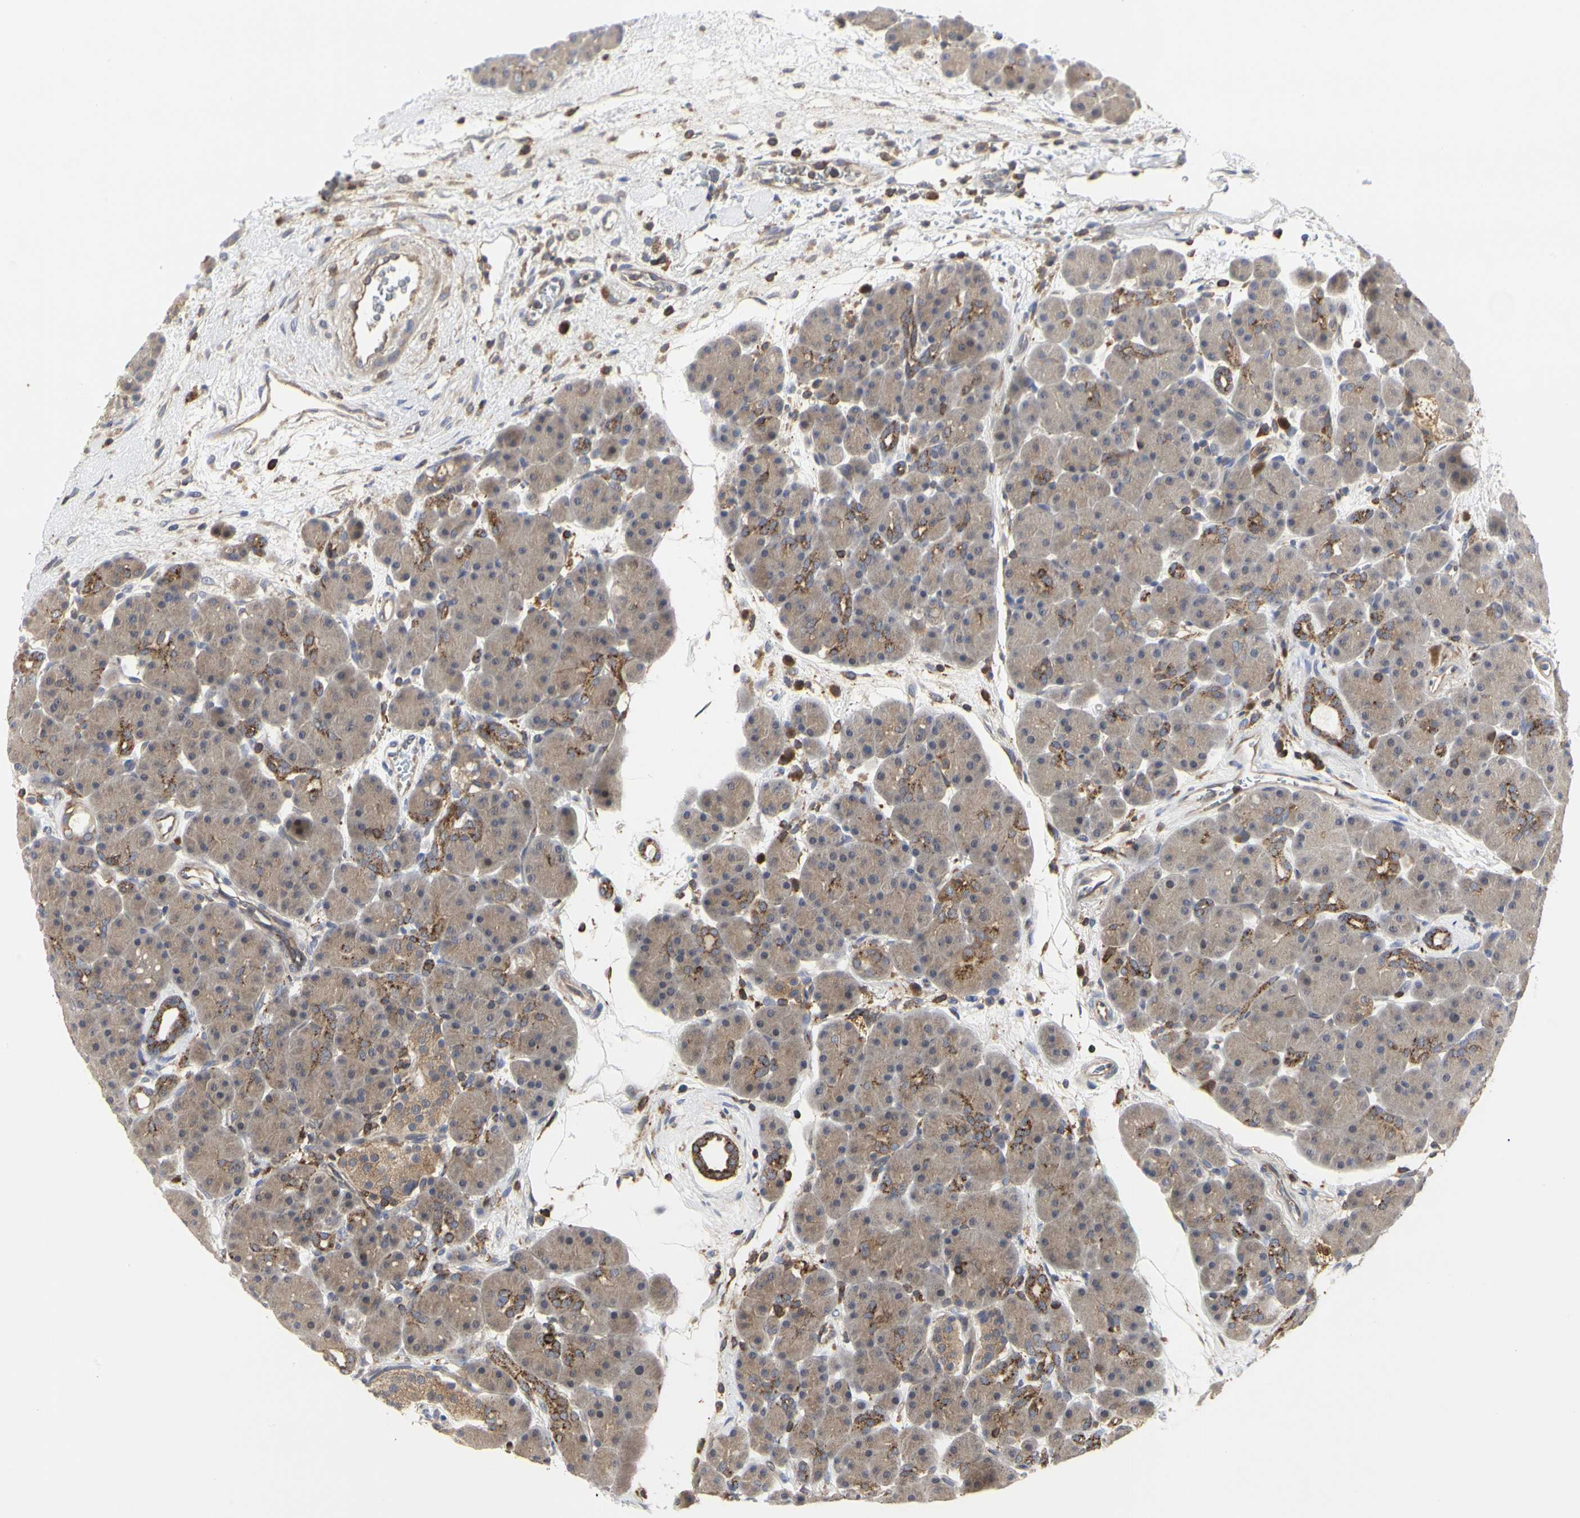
{"staining": {"intensity": "weak", "quantity": "25%-75%", "location": "cytoplasmic/membranous"}, "tissue": "pancreas", "cell_type": "Exocrine glandular cells", "image_type": "normal", "snomed": [{"axis": "morphology", "description": "Normal tissue, NOS"}, {"axis": "topography", "description": "Pancreas"}], "caption": "Pancreas stained with a brown dye demonstrates weak cytoplasmic/membranous positive expression in about 25%-75% of exocrine glandular cells.", "gene": "NAPG", "patient": {"sex": "male", "age": 66}}